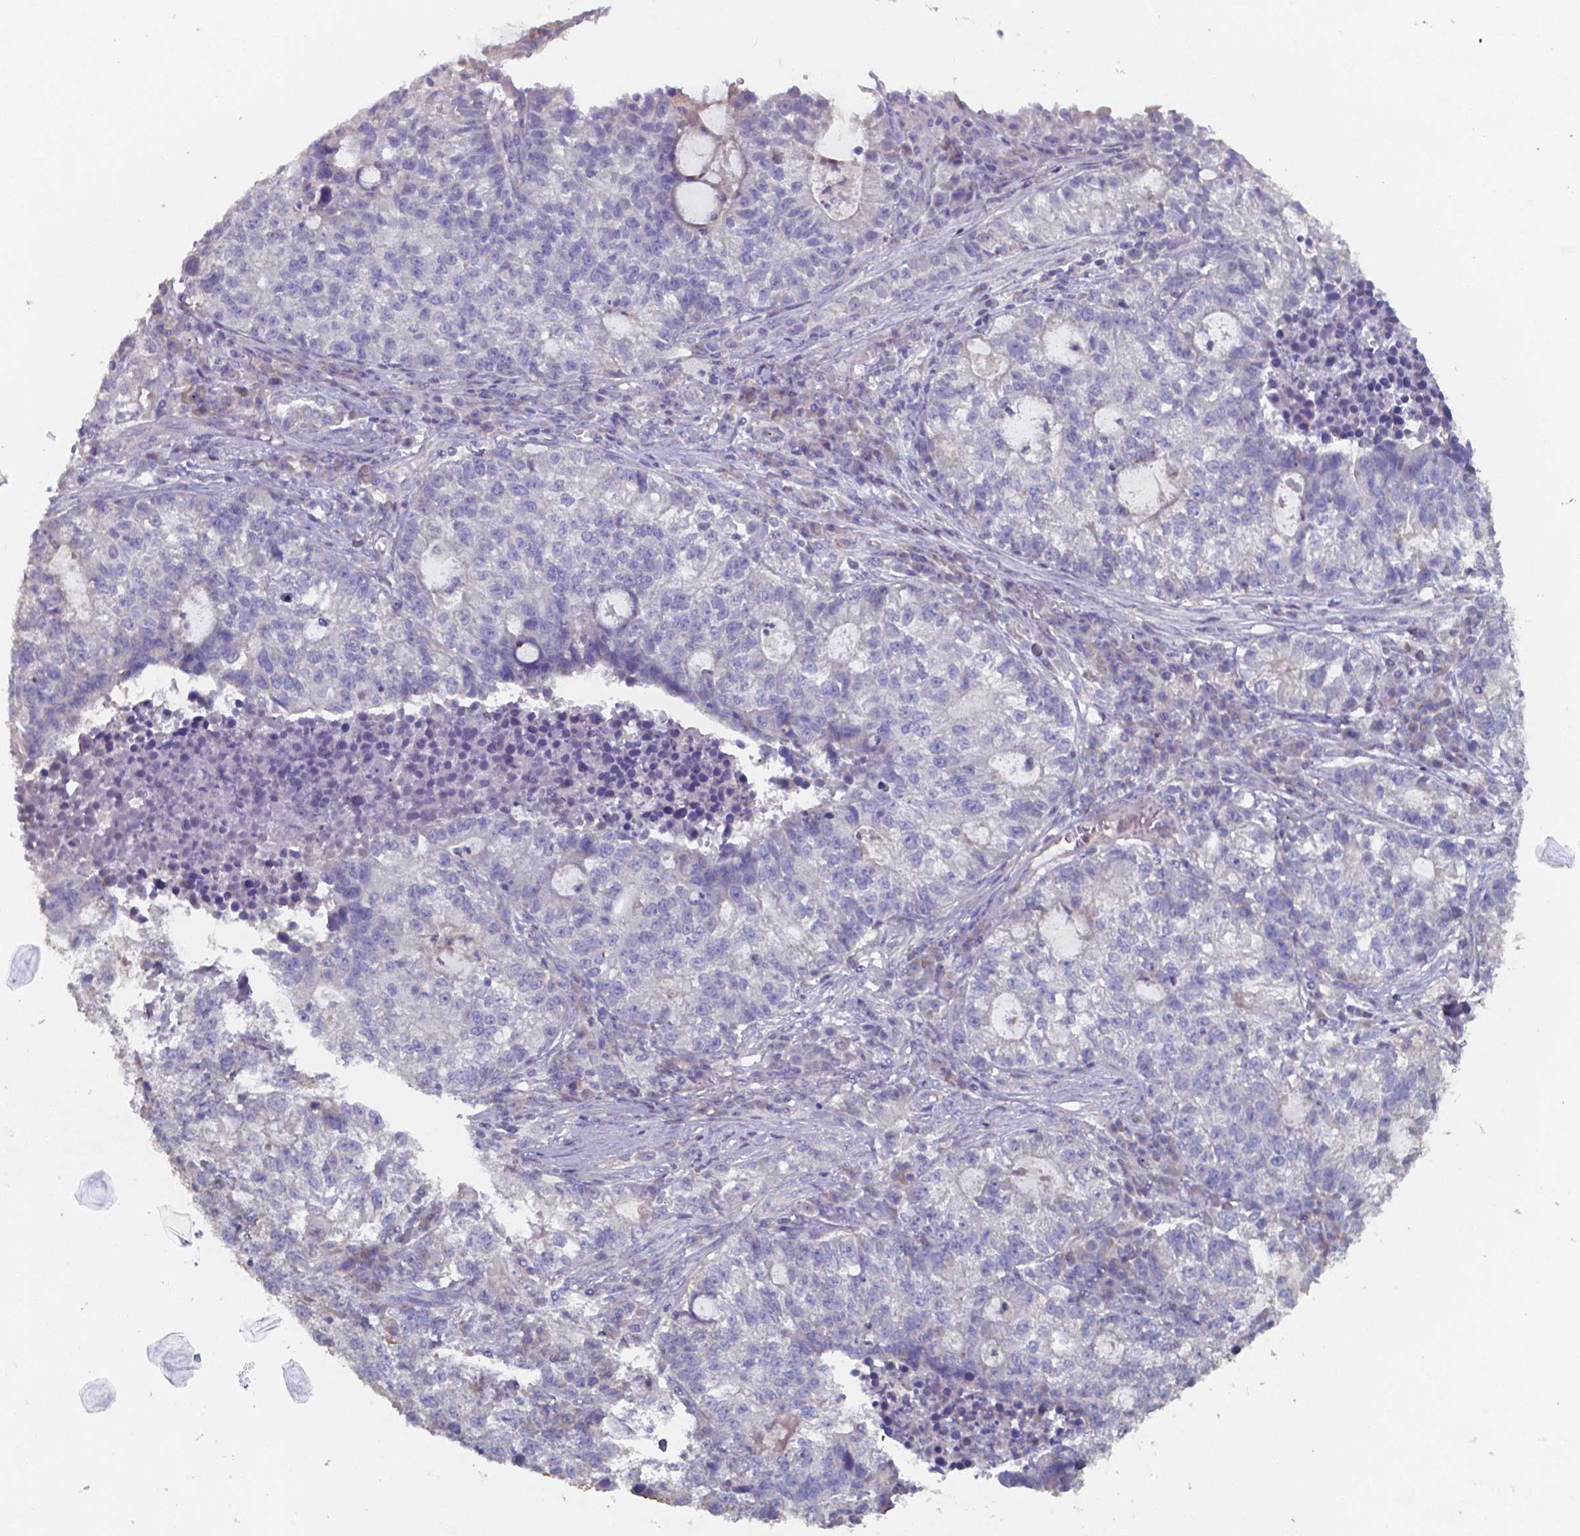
{"staining": {"intensity": "negative", "quantity": "none", "location": "none"}, "tissue": "lung cancer", "cell_type": "Tumor cells", "image_type": "cancer", "snomed": [{"axis": "morphology", "description": "Adenocarcinoma, NOS"}, {"axis": "topography", "description": "Lung"}], "caption": "Immunohistochemistry (IHC) of human lung cancer reveals no positivity in tumor cells.", "gene": "FOXJ1", "patient": {"sex": "male", "age": 57}}